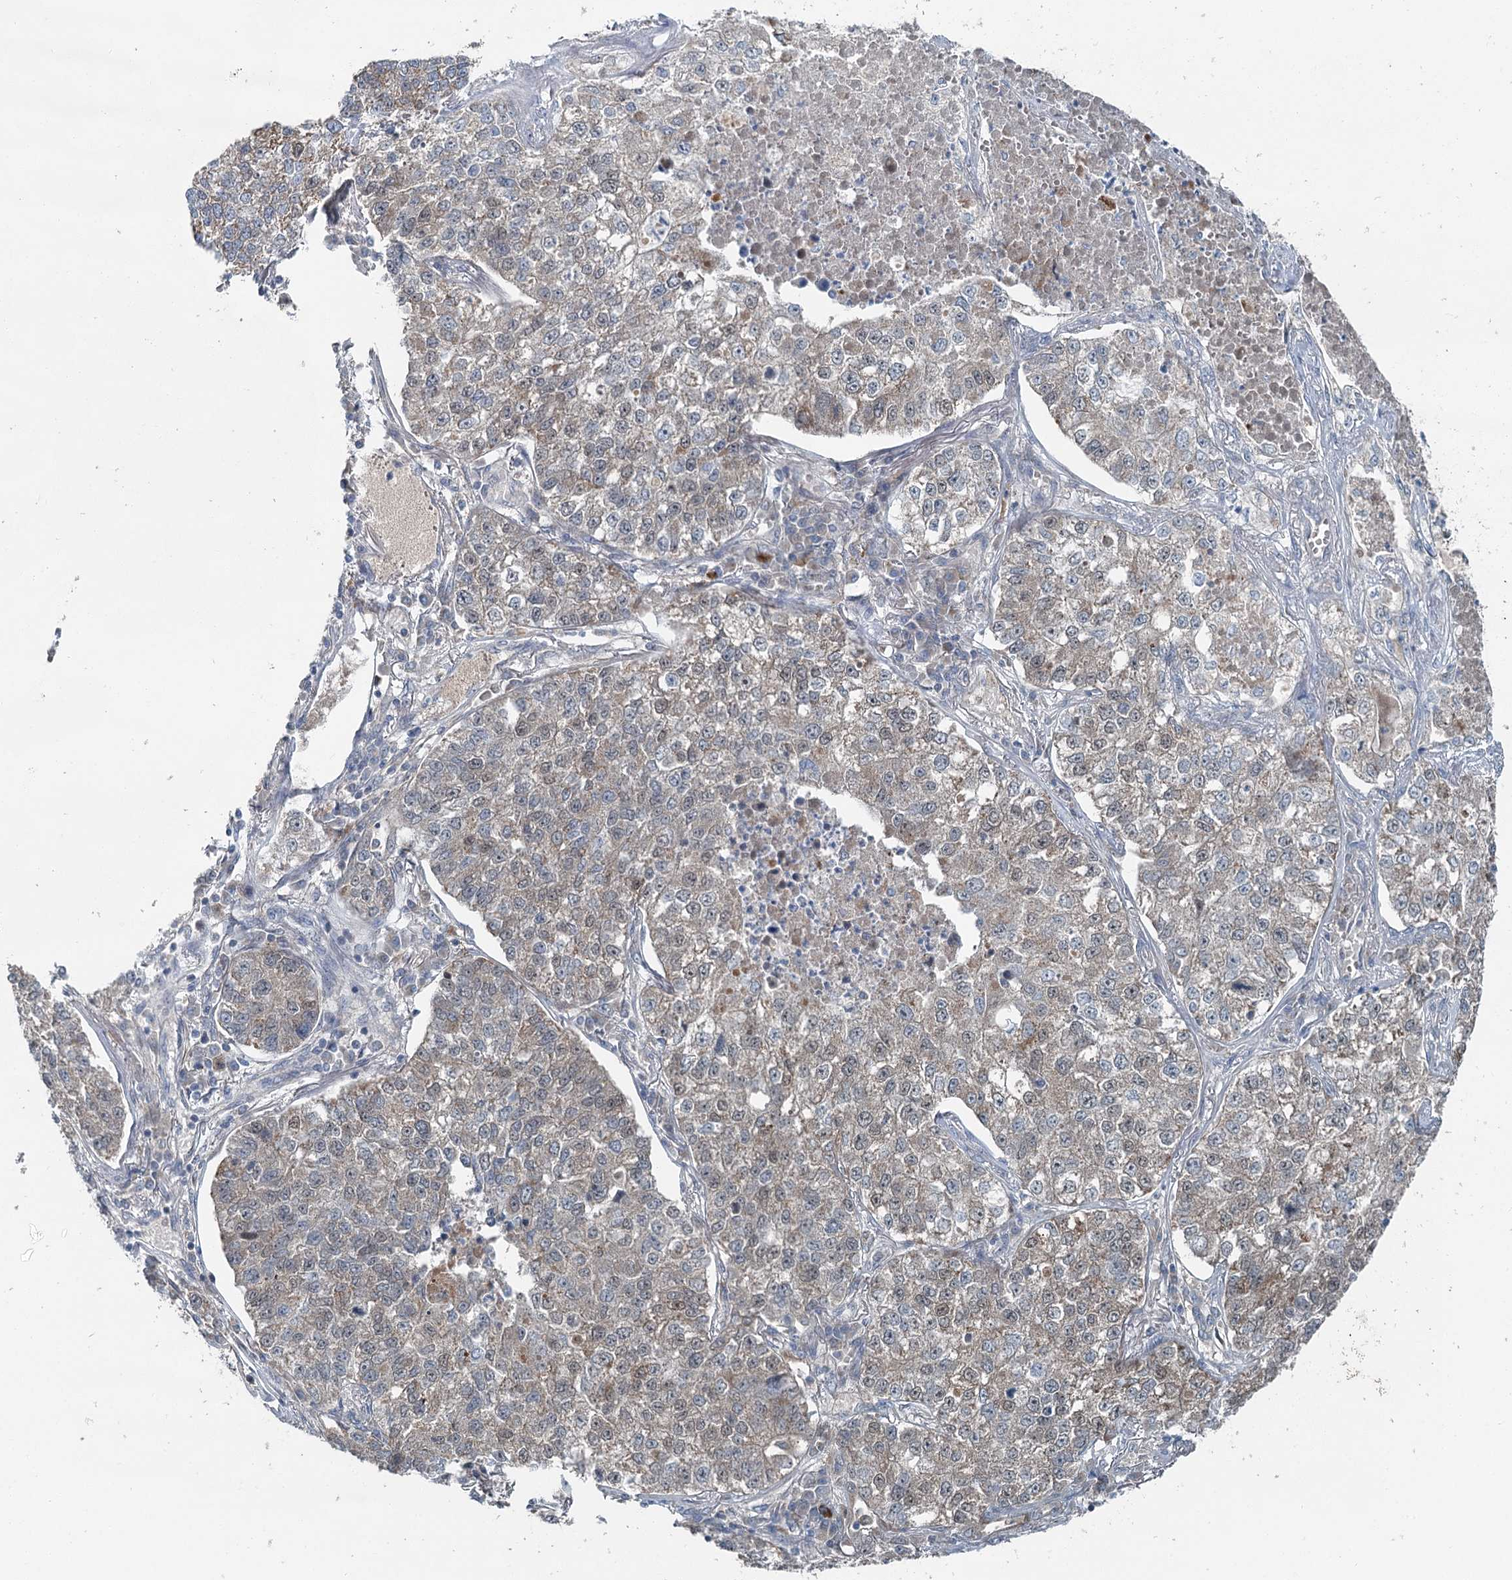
{"staining": {"intensity": "weak", "quantity": "25%-75%", "location": "cytoplasmic/membranous"}, "tissue": "lung cancer", "cell_type": "Tumor cells", "image_type": "cancer", "snomed": [{"axis": "morphology", "description": "Adenocarcinoma, NOS"}, {"axis": "topography", "description": "Lung"}], "caption": "Immunohistochemical staining of human adenocarcinoma (lung) reveals weak cytoplasmic/membranous protein expression in approximately 25%-75% of tumor cells. The staining was performed using DAB (3,3'-diaminobenzidine) to visualize the protein expression in brown, while the nuclei were stained in blue with hematoxylin (Magnification: 20x).", "gene": "CHCHD5", "patient": {"sex": "male", "age": 49}}